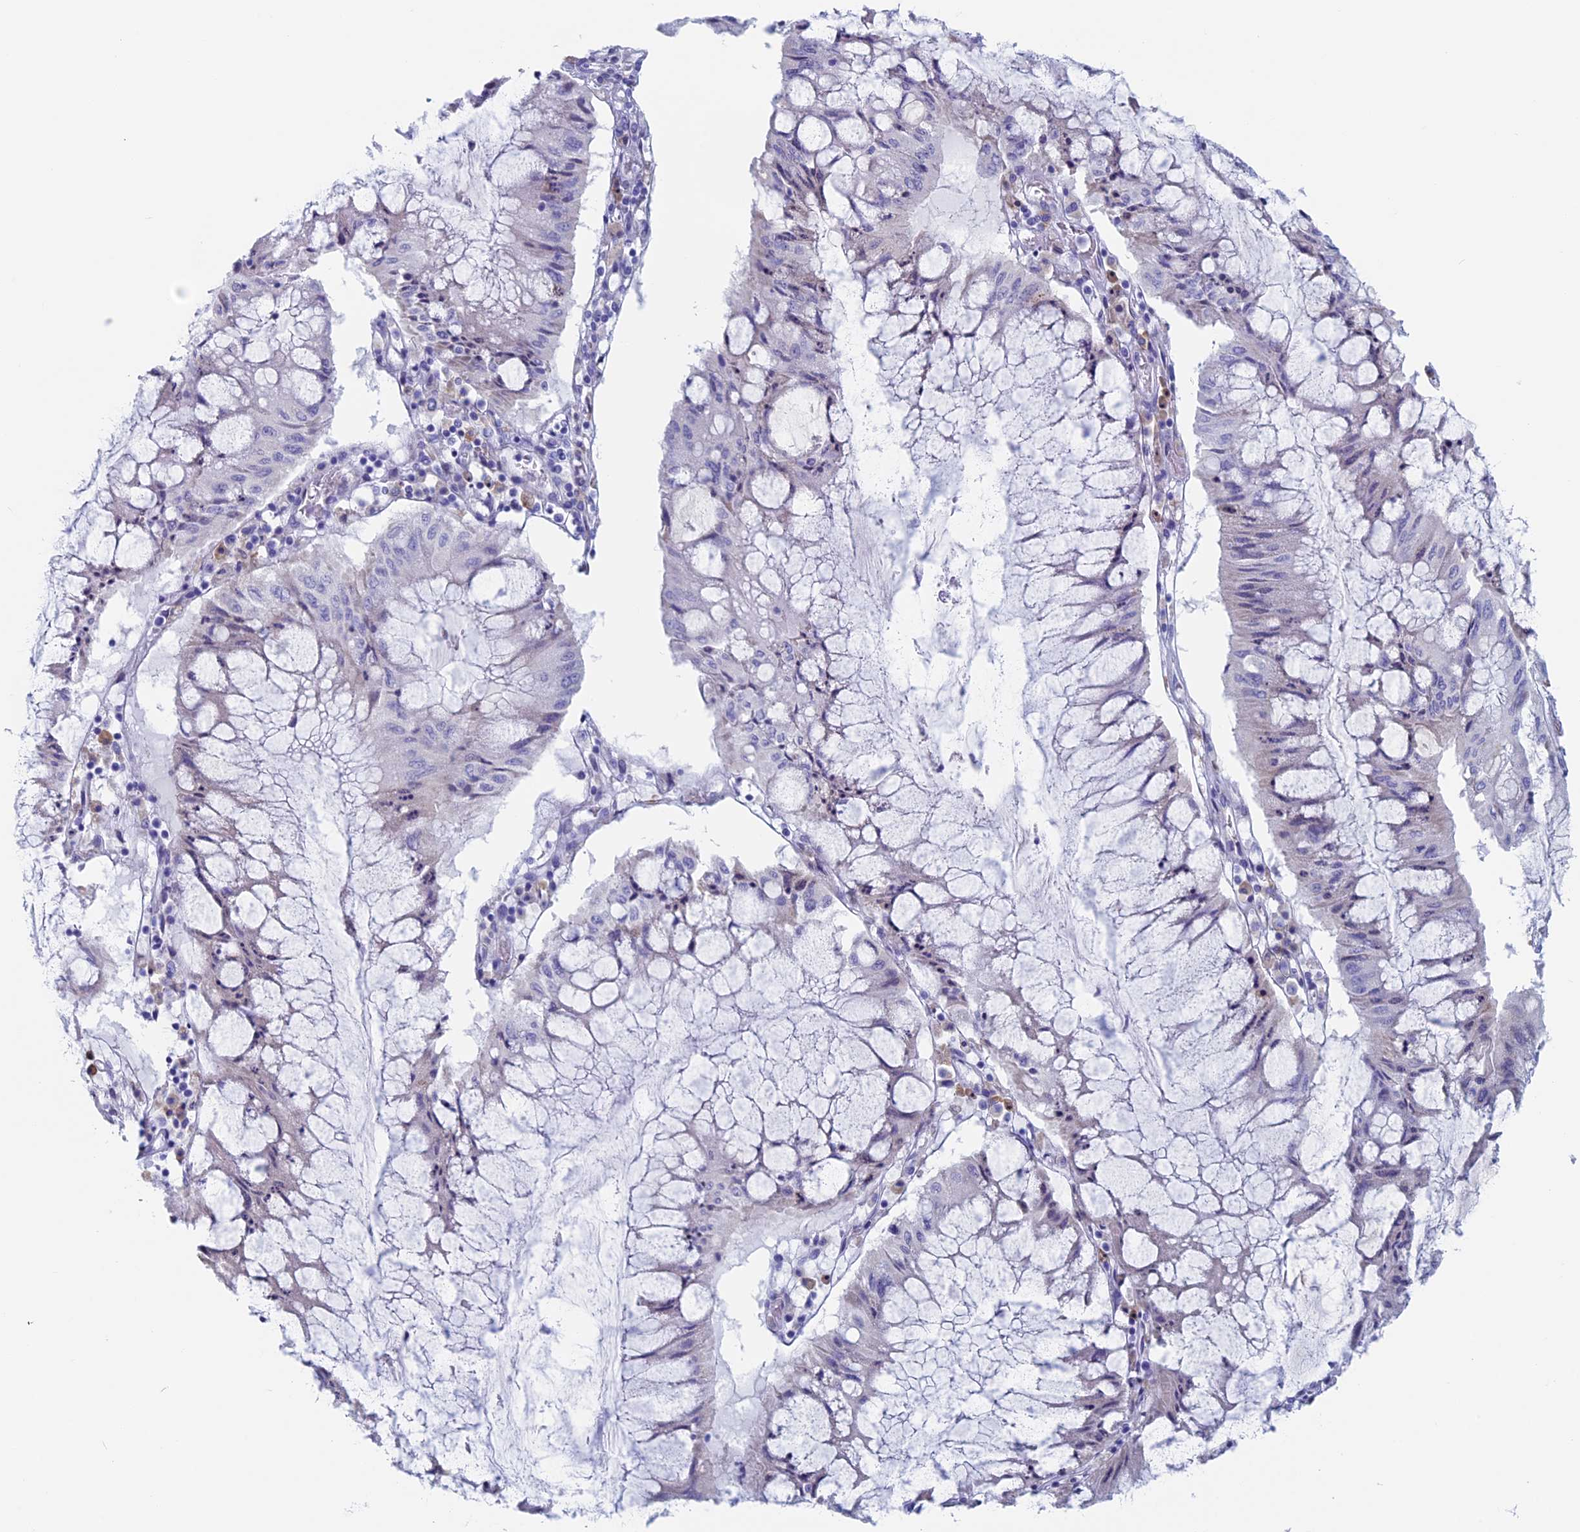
{"staining": {"intensity": "negative", "quantity": "none", "location": "none"}, "tissue": "pancreatic cancer", "cell_type": "Tumor cells", "image_type": "cancer", "snomed": [{"axis": "morphology", "description": "Adenocarcinoma, NOS"}, {"axis": "topography", "description": "Pancreas"}], "caption": "IHC micrograph of pancreatic cancer (adenocarcinoma) stained for a protein (brown), which shows no positivity in tumor cells.", "gene": "MAGEB6", "patient": {"sex": "female", "age": 50}}